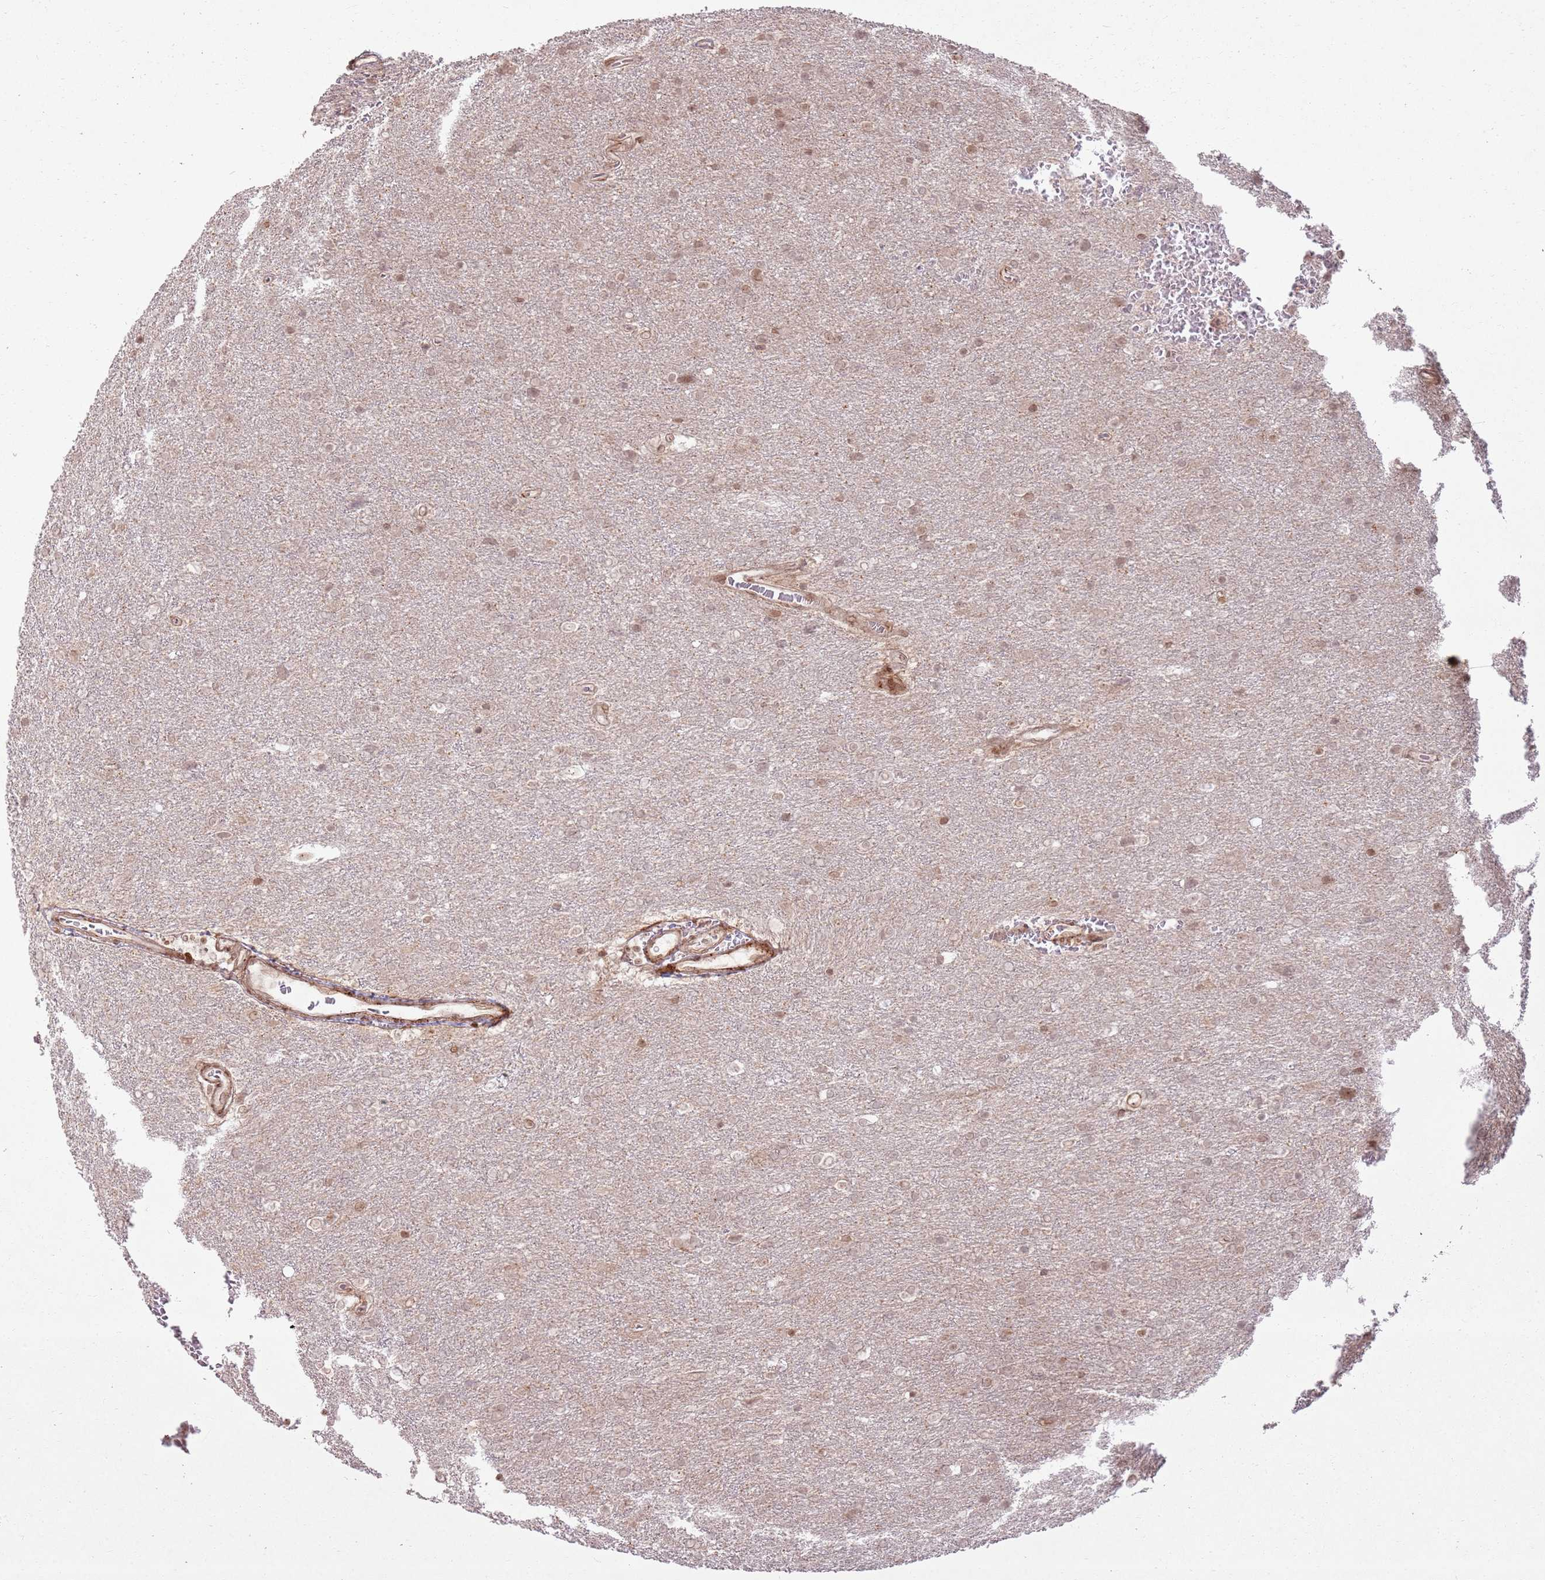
{"staining": {"intensity": "weak", "quantity": ">75%", "location": "nuclear"}, "tissue": "glioma", "cell_type": "Tumor cells", "image_type": "cancer", "snomed": [{"axis": "morphology", "description": "Glioma, malignant, Low grade"}, {"axis": "topography", "description": "Brain"}], "caption": "Malignant low-grade glioma stained with a brown dye demonstrates weak nuclear positive expression in about >75% of tumor cells.", "gene": "KLHL36", "patient": {"sex": "female", "age": 32}}